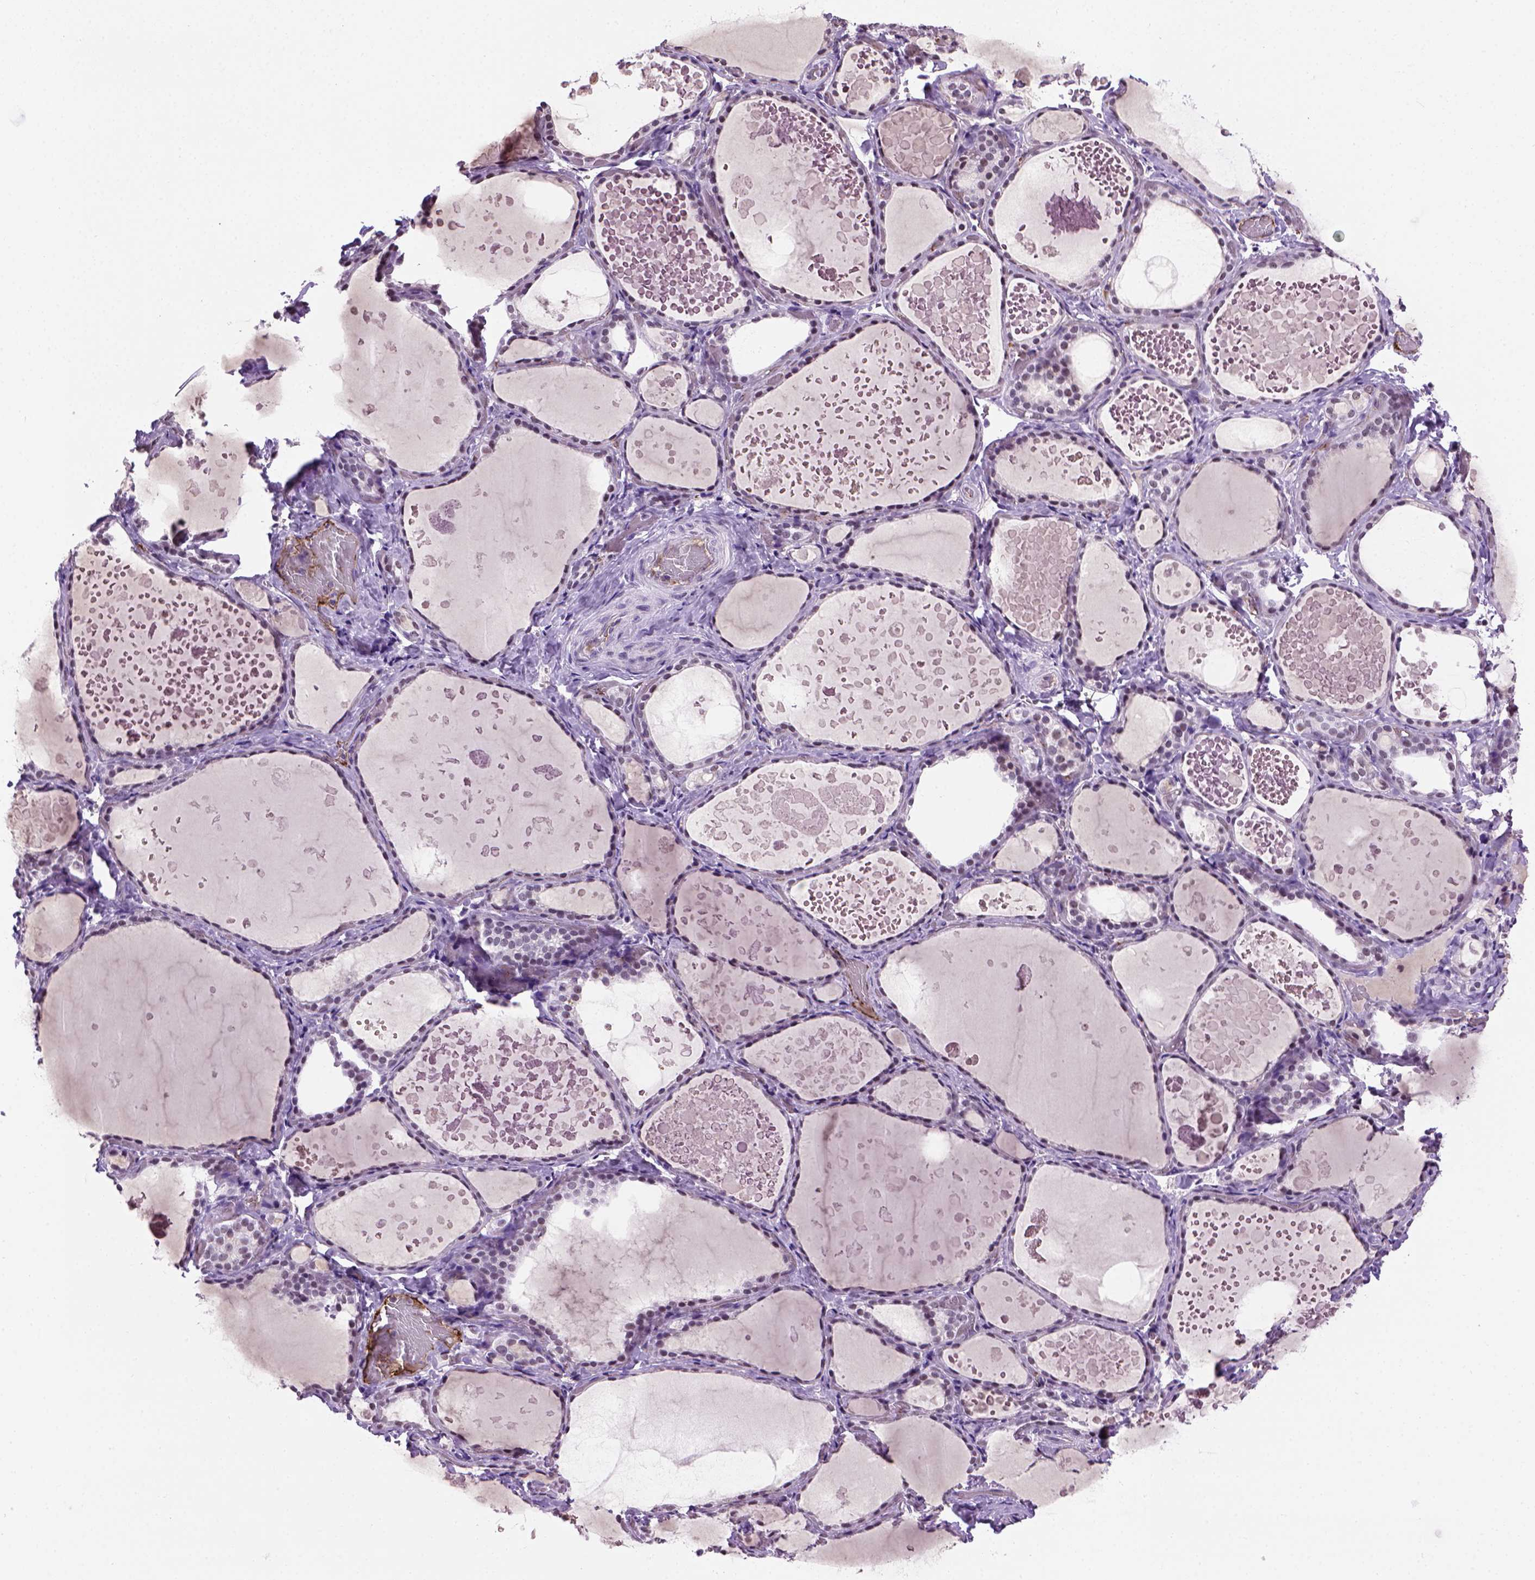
{"staining": {"intensity": "negative", "quantity": "none", "location": "none"}, "tissue": "thyroid gland", "cell_type": "Glandular cells", "image_type": "normal", "snomed": [{"axis": "morphology", "description": "Normal tissue, NOS"}, {"axis": "topography", "description": "Thyroid gland"}], "caption": "Glandular cells are negative for protein expression in normal human thyroid gland. The staining was performed using DAB (3,3'-diaminobenzidine) to visualize the protein expression in brown, while the nuclei were stained in blue with hematoxylin (Magnification: 20x).", "gene": "VWF", "patient": {"sex": "female", "age": 56}}